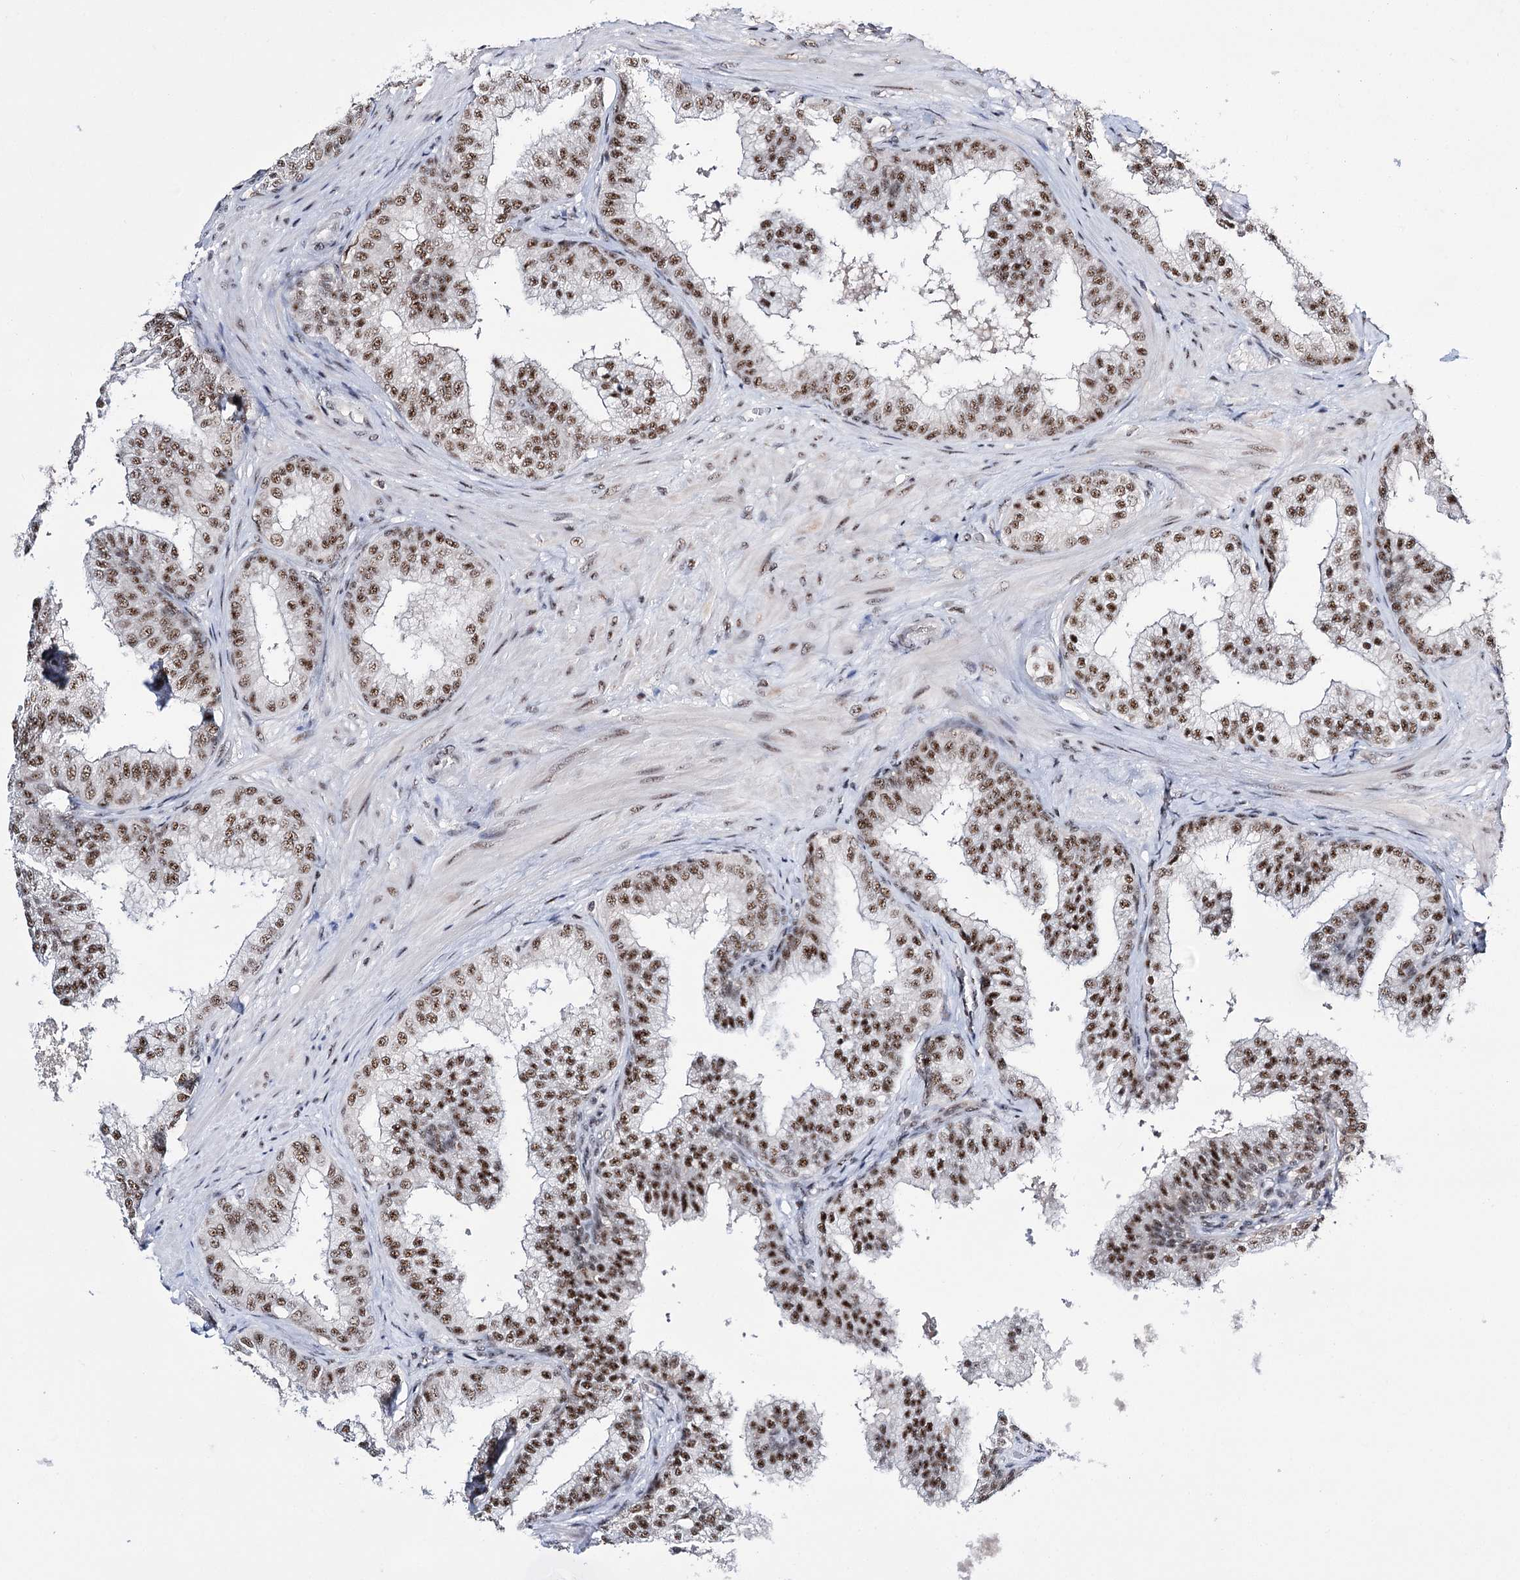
{"staining": {"intensity": "moderate", "quantity": ">75%", "location": "nuclear"}, "tissue": "prostate", "cell_type": "Glandular cells", "image_type": "normal", "snomed": [{"axis": "morphology", "description": "Normal tissue, NOS"}, {"axis": "topography", "description": "Prostate"}], "caption": "Immunohistochemical staining of normal prostate reveals moderate nuclear protein positivity in about >75% of glandular cells. (DAB (3,3'-diaminobenzidine) IHC with brightfield microscopy, high magnification).", "gene": "PRPF40A", "patient": {"sex": "male", "age": 60}}